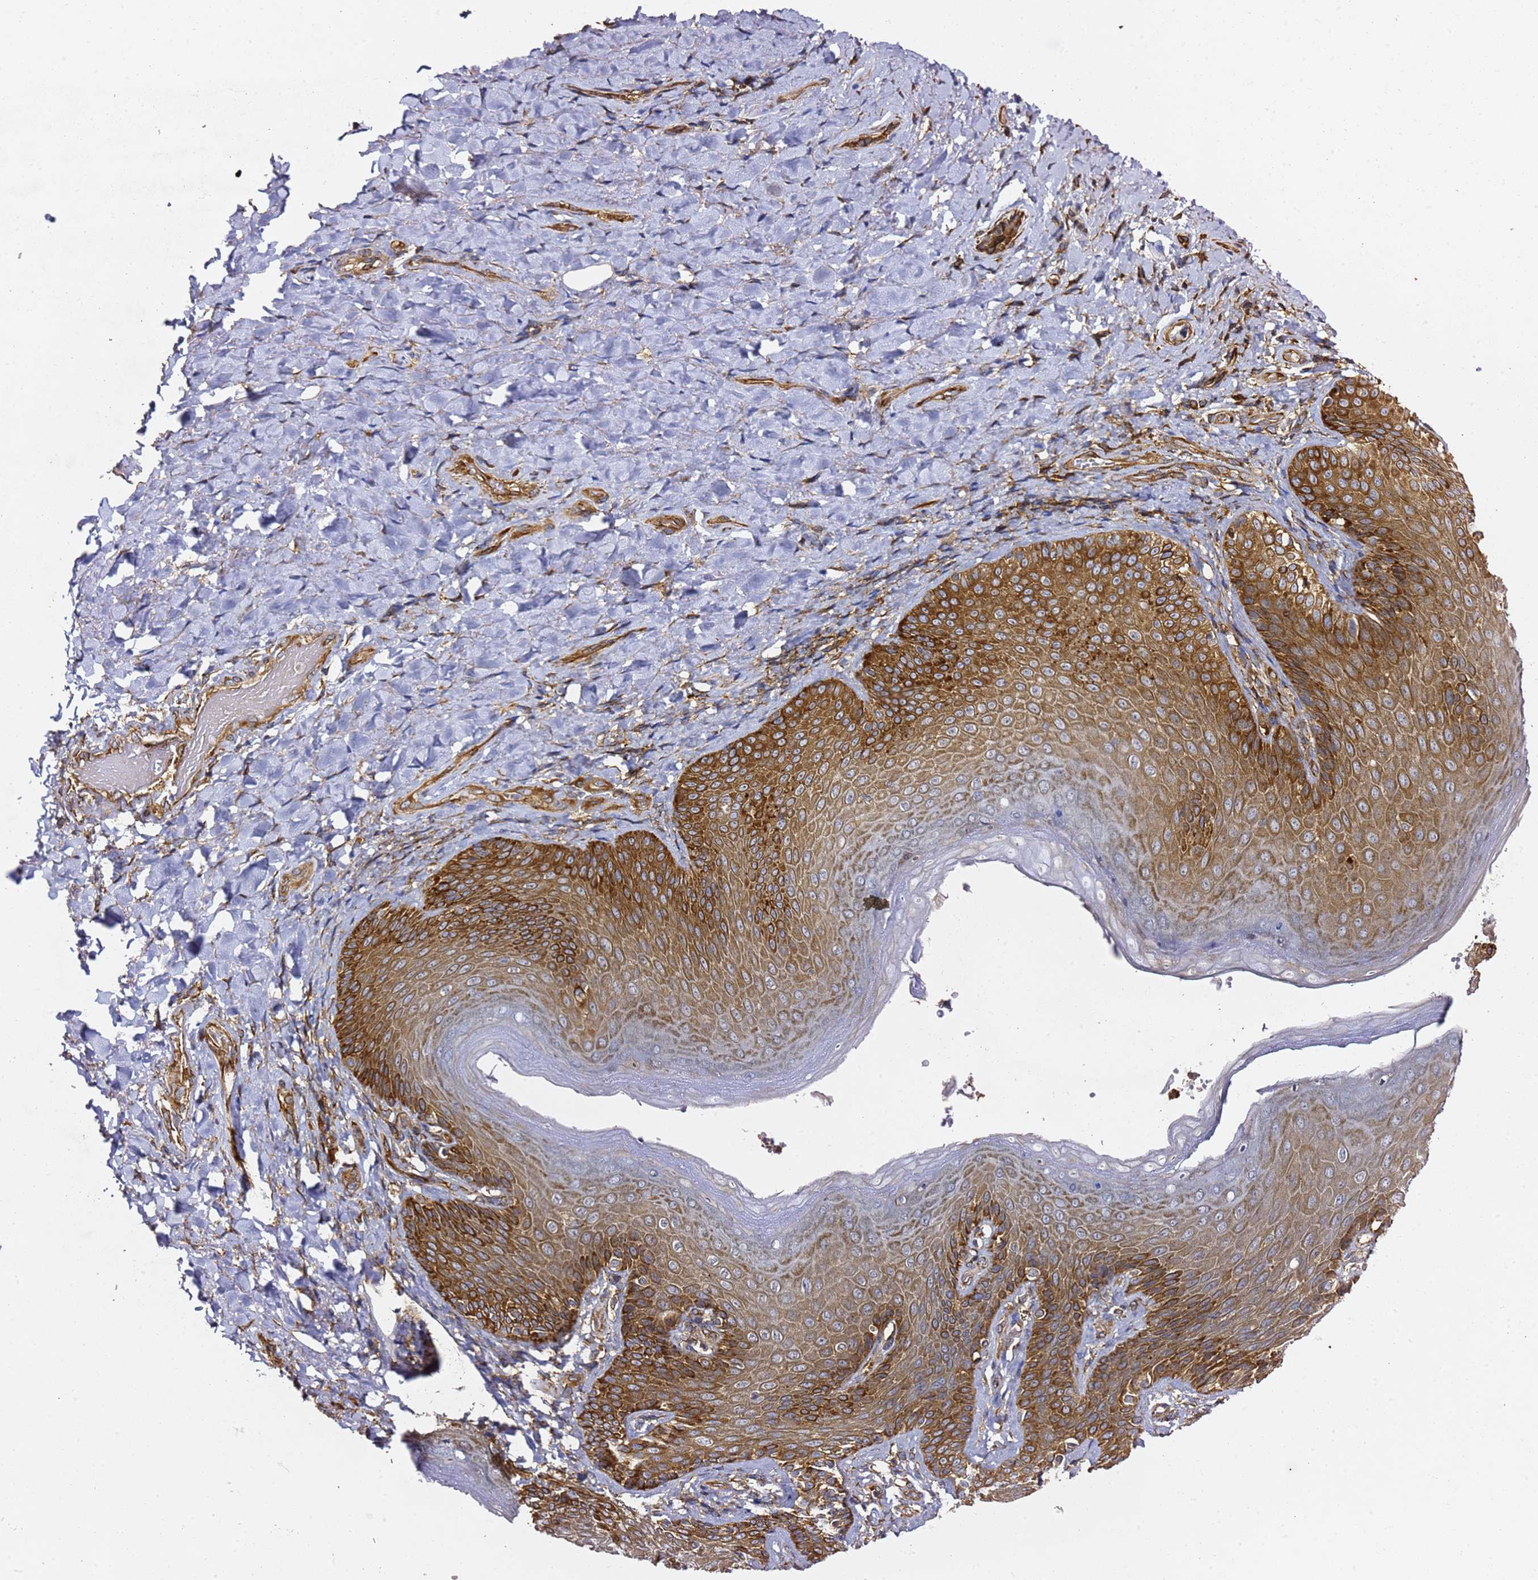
{"staining": {"intensity": "strong", "quantity": ">75%", "location": "cytoplasmic/membranous"}, "tissue": "skin", "cell_type": "Epidermal cells", "image_type": "normal", "snomed": [{"axis": "morphology", "description": "Normal tissue, NOS"}, {"axis": "topography", "description": "Anal"}], "caption": "Epidermal cells reveal high levels of strong cytoplasmic/membranous positivity in approximately >75% of cells in benign human skin.", "gene": "TPST1", "patient": {"sex": "female", "age": 89}}